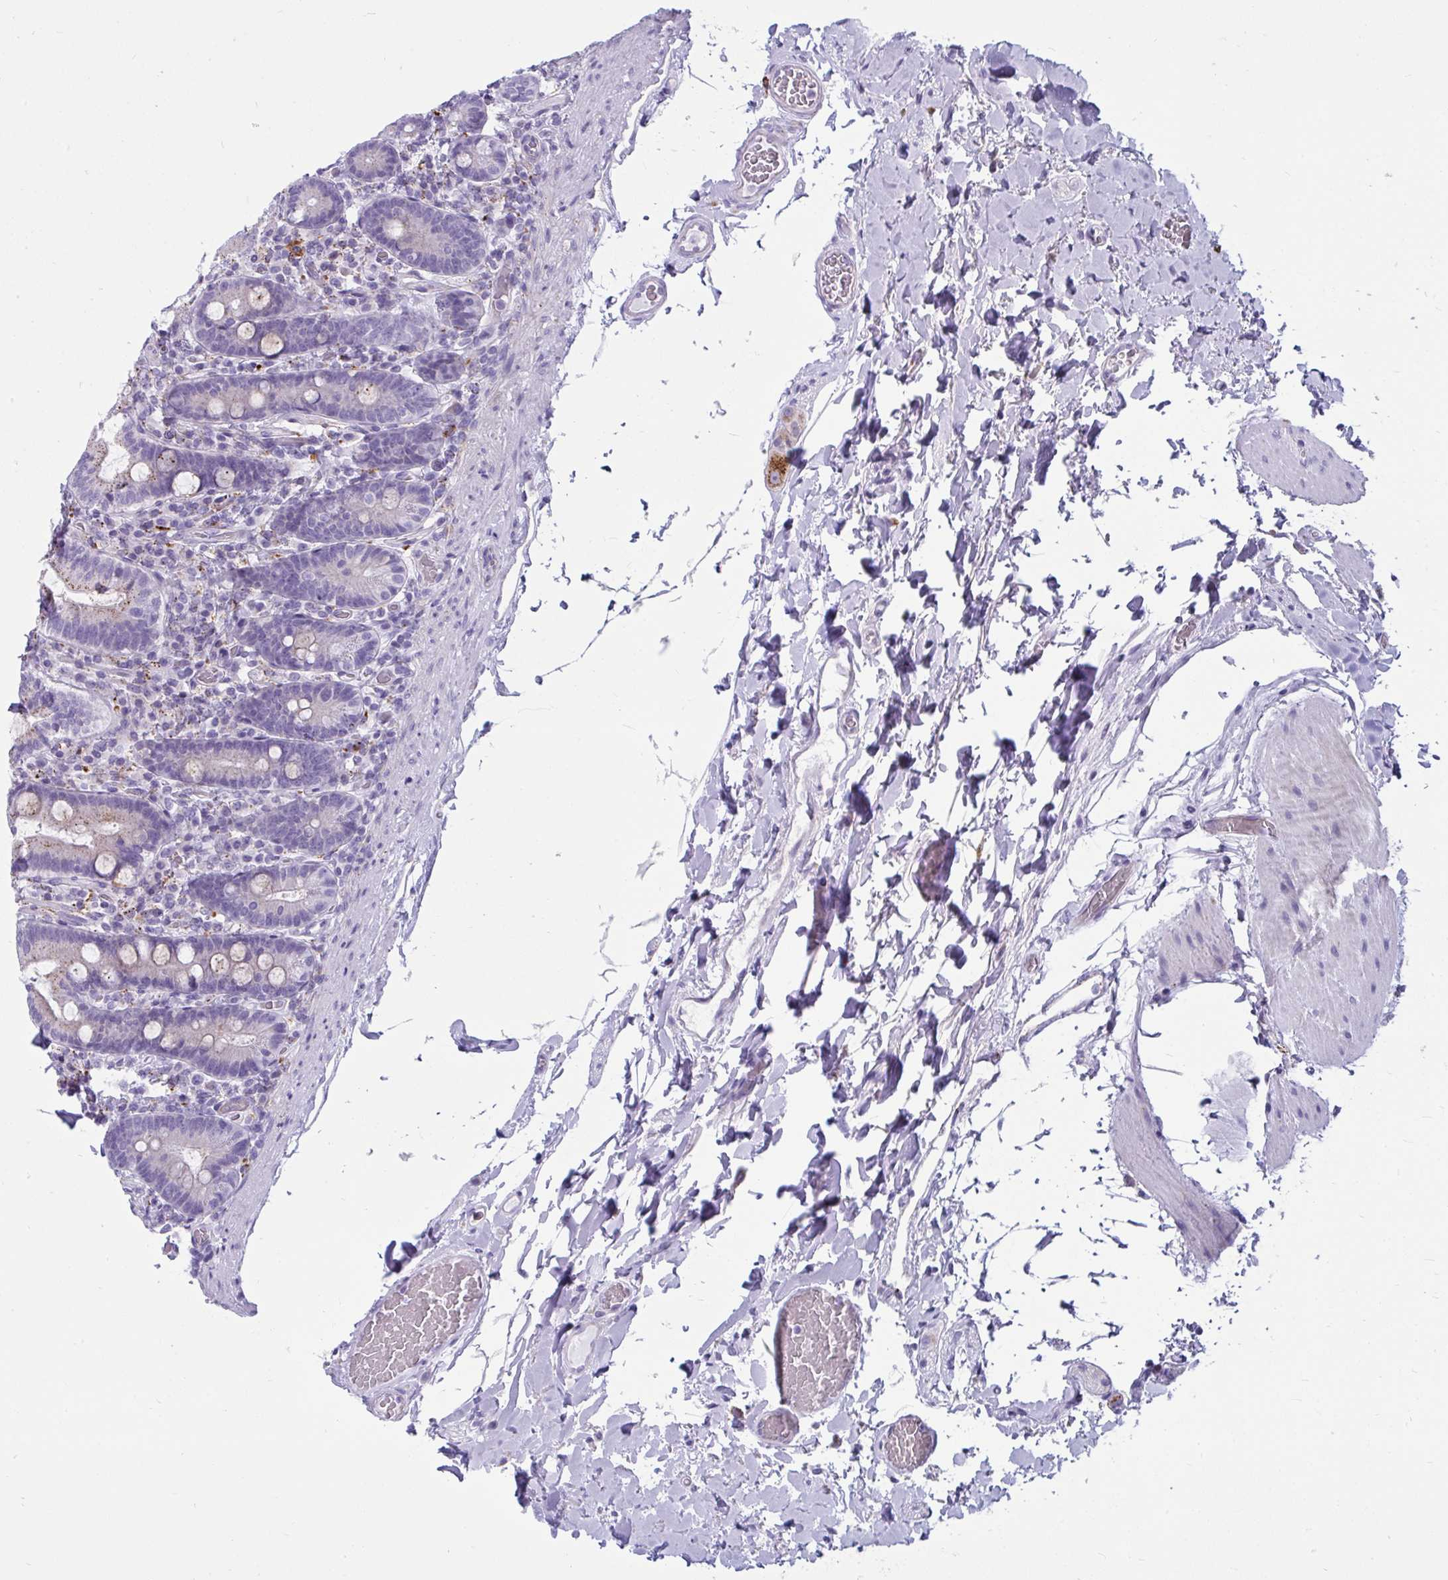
{"staining": {"intensity": "moderate", "quantity": "25%-75%", "location": "cytoplasmic/membranous"}, "tissue": "duodenum", "cell_type": "Glandular cells", "image_type": "normal", "snomed": [{"axis": "morphology", "description": "Normal tissue, NOS"}, {"axis": "topography", "description": "Duodenum"}], "caption": "Brown immunohistochemical staining in unremarkable human duodenum reveals moderate cytoplasmic/membranous positivity in about 25%-75% of glandular cells.", "gene": "CTSZ", "patient": {"sex": "female", "age": 62}}